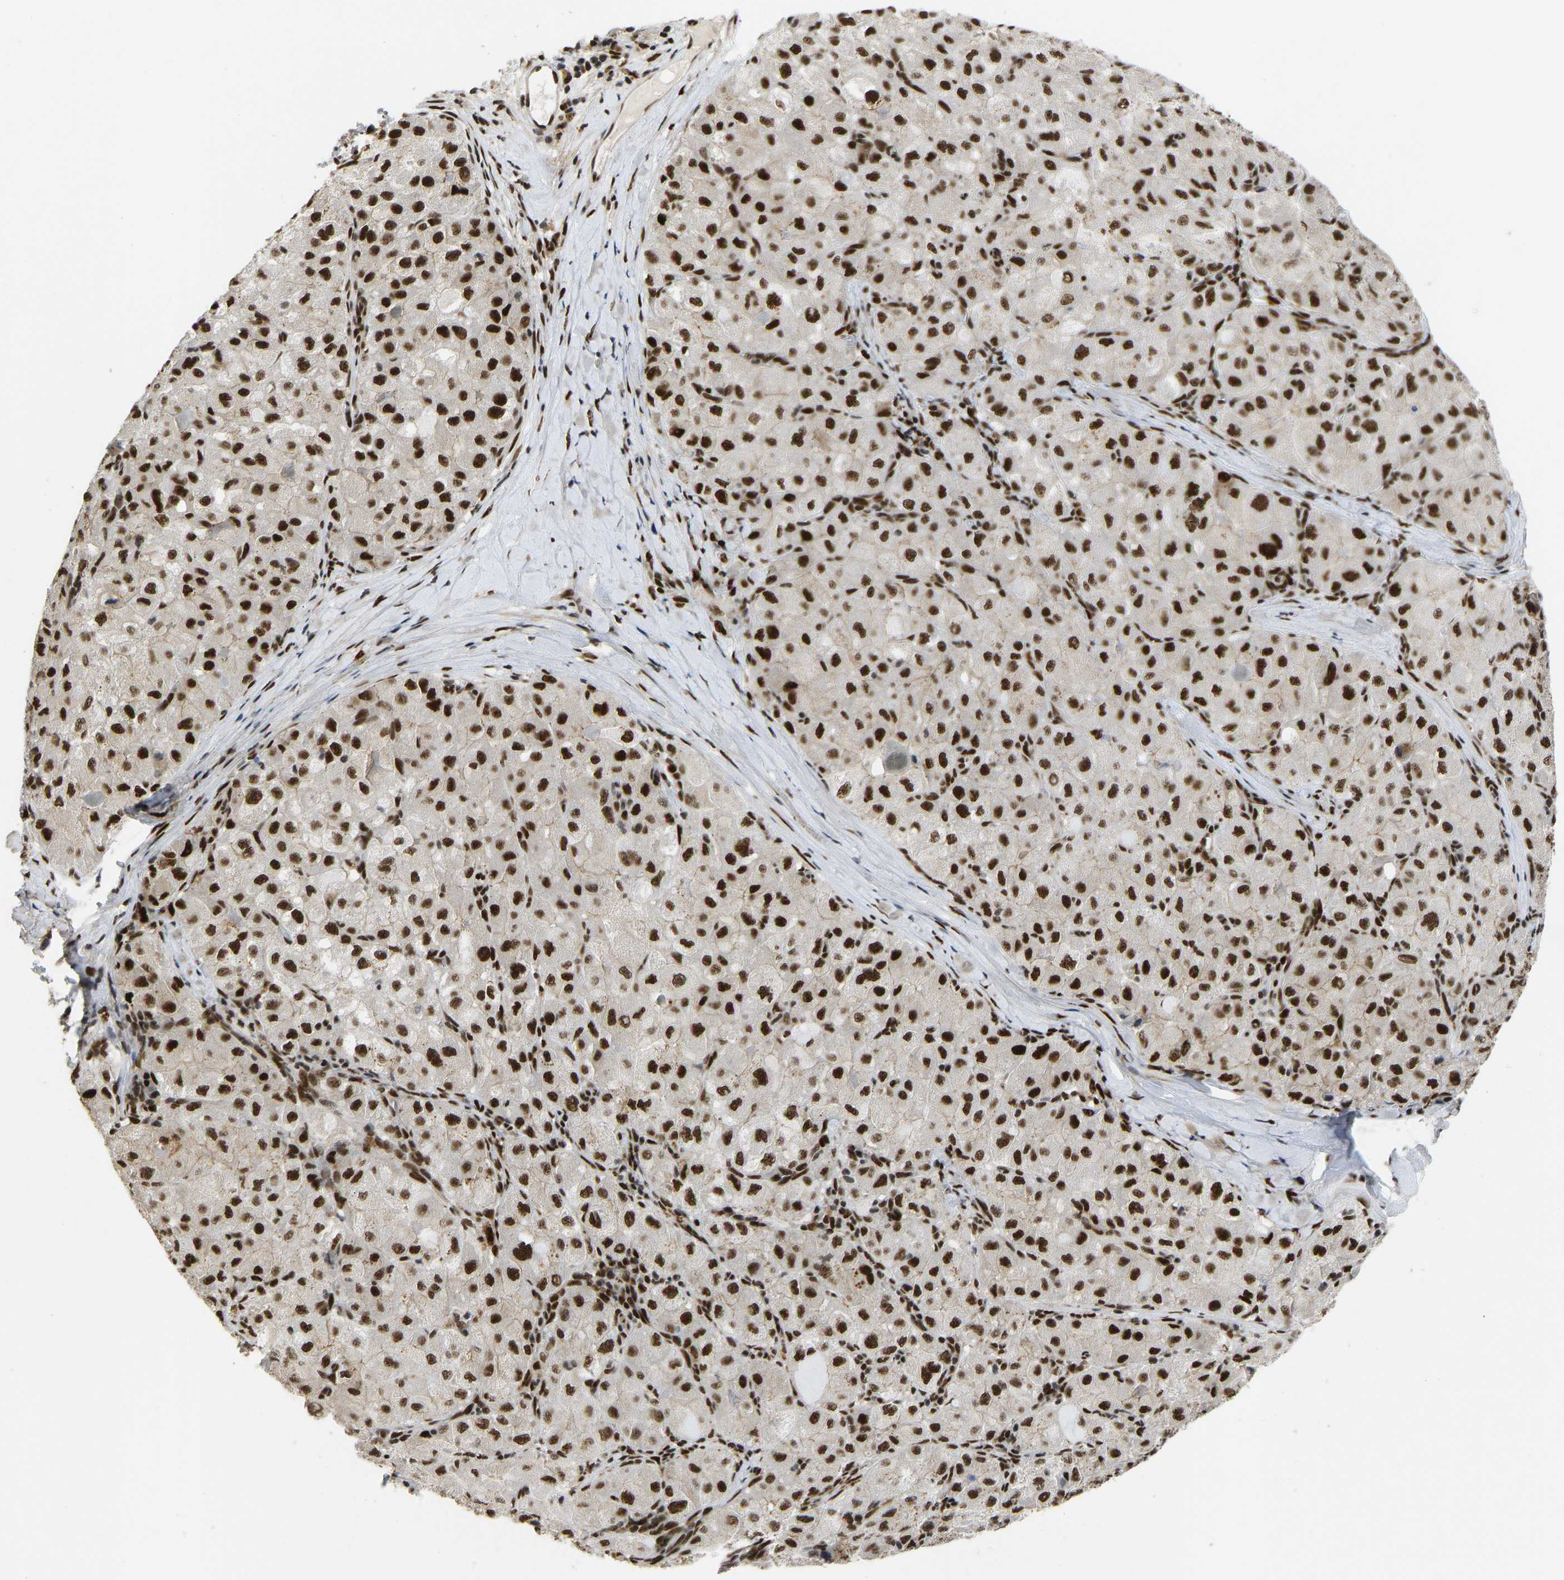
{"staining": {"intensity": "strong", "quantity": ">75%", "location": "nuclear"}, "tissue": "liver cancer", "cell_type": "Tumor cells", "image_type": "cancer", "snomed": [{"axis": "morphology", "description": "Carcinoma, Hepatocellular, NOS"}, {"axis": "topography", "description": "Liver"}], "caption": "Strong nuclear protein positivity is appreciated in approximately >75% of tumor cells in liver cancer.", "gene": "FOXK1", "patient": {"sex": "male", "age": 80}}